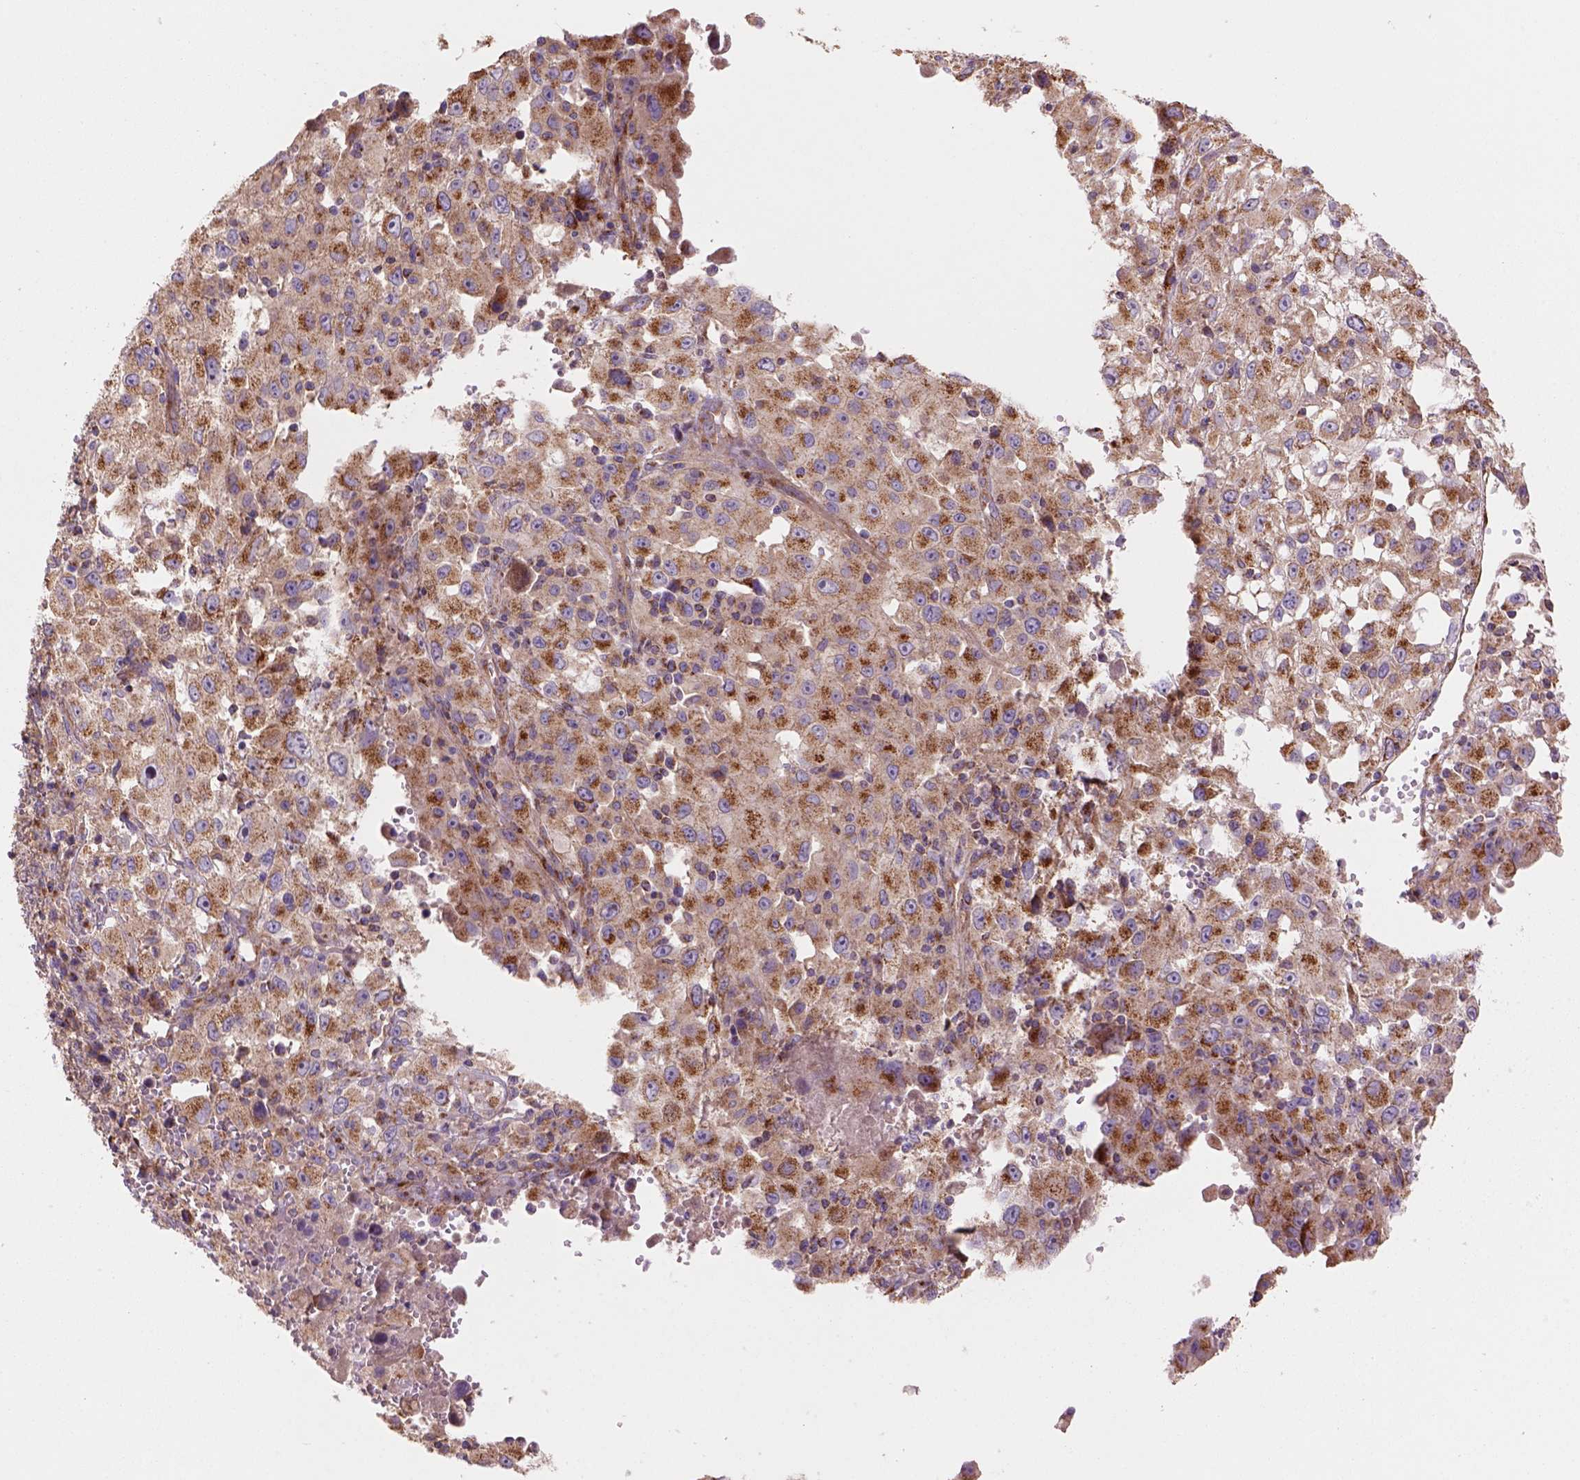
{"staining": {"intensity": "moderate", "quantity": "25%-75%", "location": "cytoplasmic/membranous"}, "tissue": "melanoma", "cell_type": "Tumor cells", "image_type": "cancer", "snomed": [{"axis": "morphology", "description": "Malignant melanoma, Metastatic site"}, {"axis": "topography", "description": "Soft tissue"}], "caption": "Immunohistochemical staining of malignant melanoma (metastatic site) shows medium levels of moderate cytoplasmic/membranous positivity in about 25%-75% of tumor cells.", "gene": "WARS2", "patient": {"sex": "male", "age": 50}}